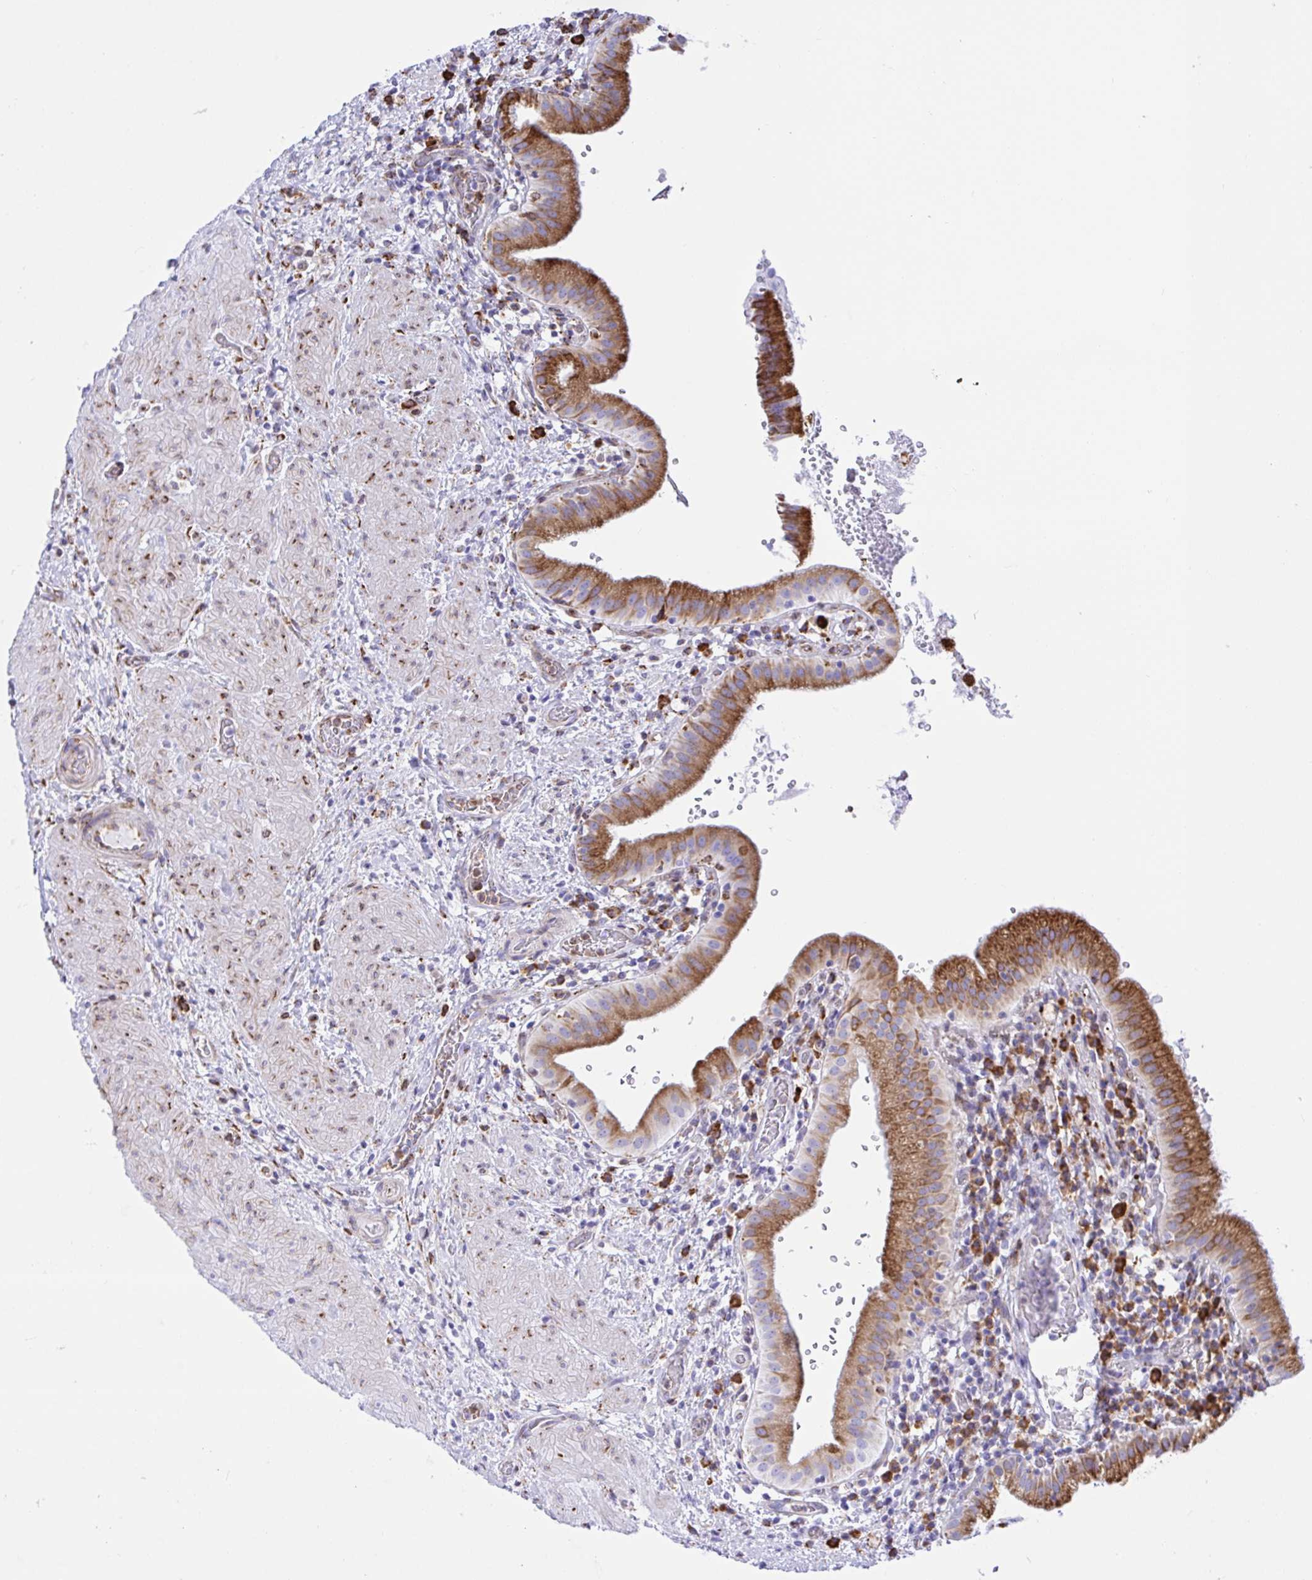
{"staining": {"intensity": "moderate", "quantity": "25%-75%", "location": "cytoplasmic/membranous"}, "tissue": "gallbladder", "cell_type": "Glandular cells", "image_type": "normal", "snomed": [{"axis": "morphology", "description": "Normal tissue, NOS"}, {"axis": "topography", "description": "Gallbladder"}], "caption": "Brown immunohistochemical staining in unremarkable gallbladder shows moderate cytoplasmic/membranous staining in approximately 25%-75% of glandular cells. (DAB IHC with brightfield microscopy, high magnification).", "gene": "CLGN", "patient": {"sex": "male", "age": 26}}